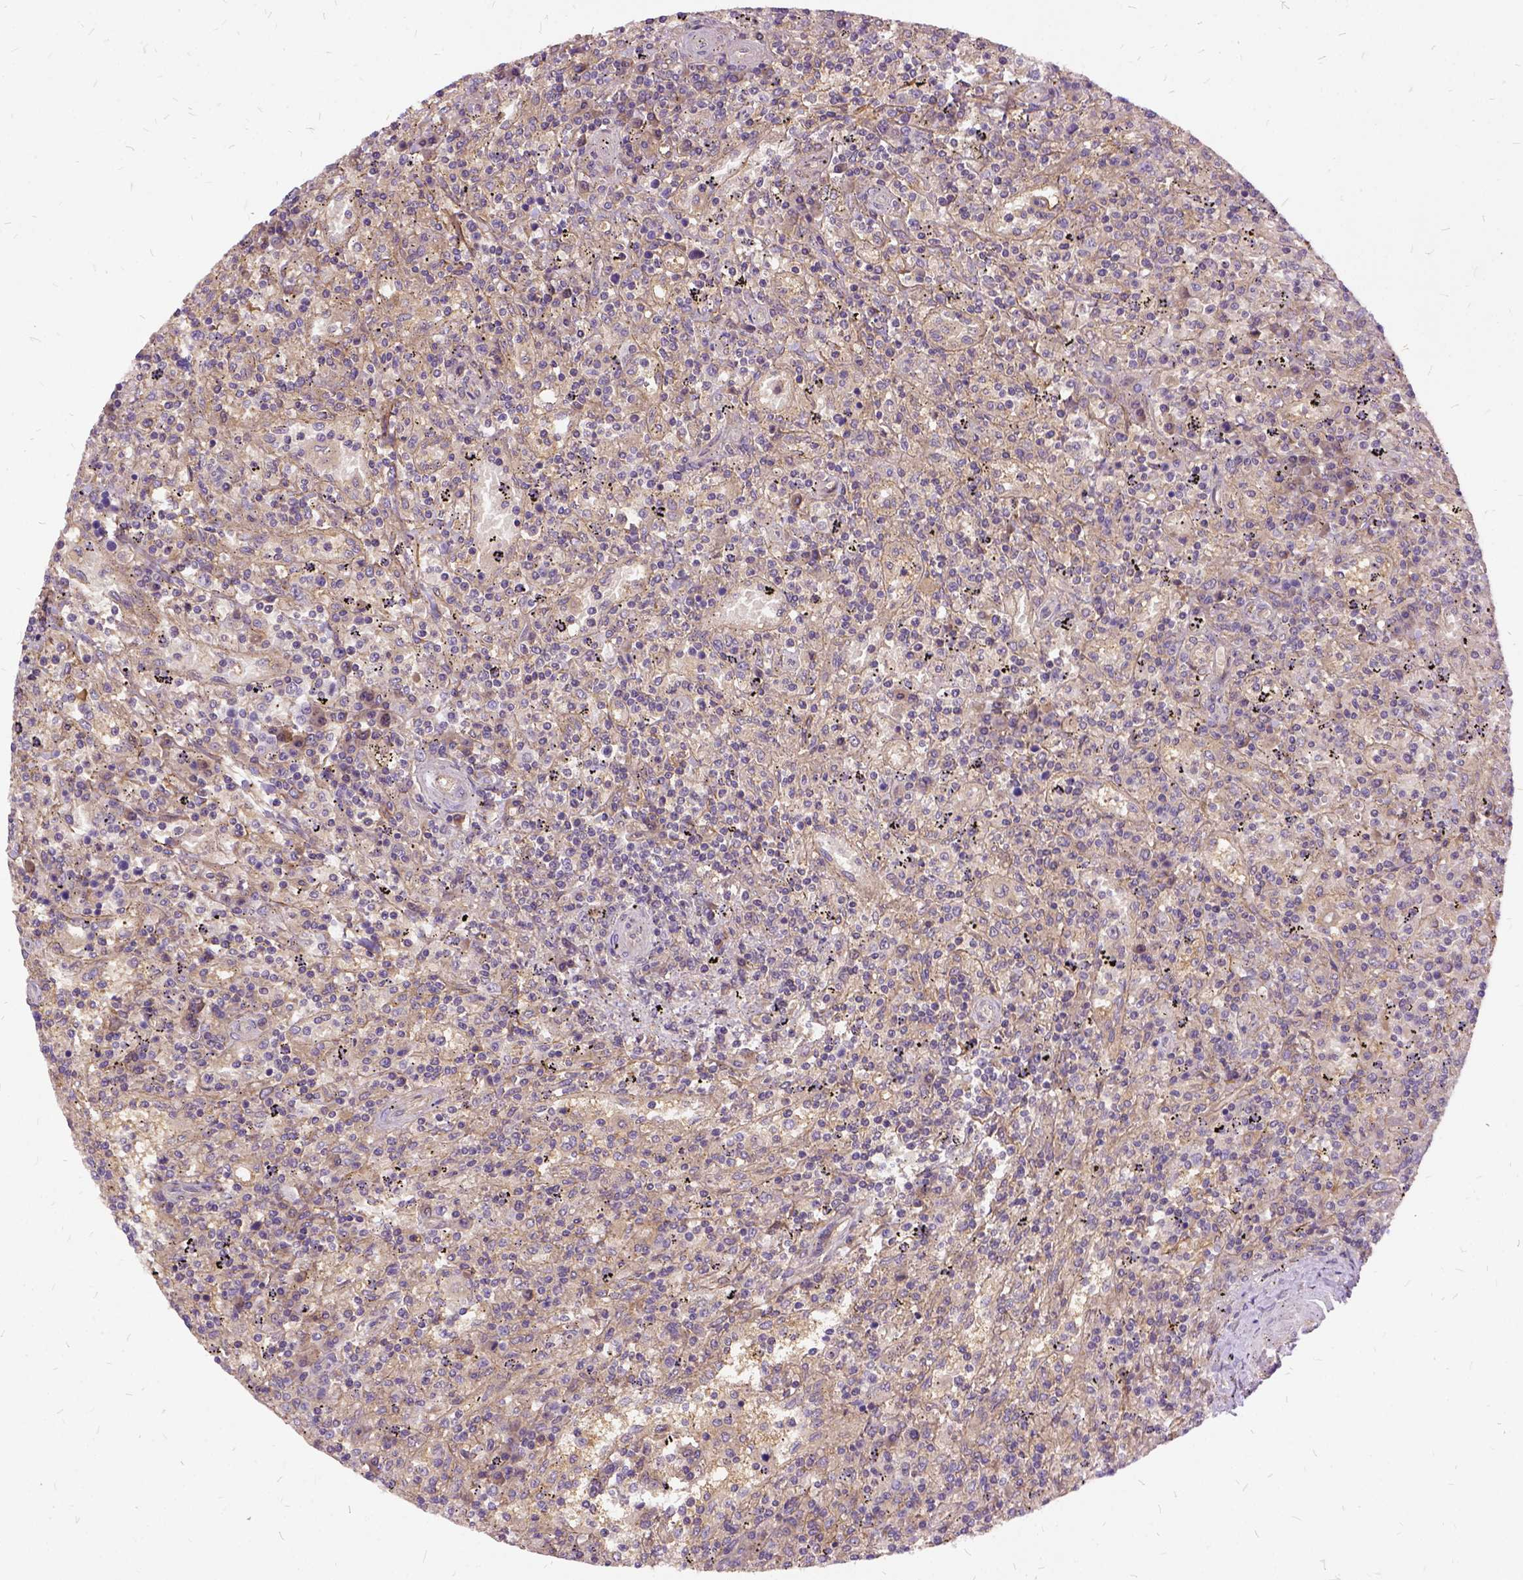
{"staining": {"intensity": "weak", "quantity": ">75%", "location": "cytoplasmic/membranous"}, "tissue": "lymphoma", "cell_type": "Tumor cells", "image_type": "cancer", "snomed": [{"axis": "morphology", "description": "Malignant lymphoma, non-Hodgkin's type, Low grade"}, {"axis": "topography", "description": "Spleen"}], "caption": "Immunohistochemistry of lymphoma exhibits low levels of weak cytoplasmic/membranous expression in about >75% of tumor cells.", "gene": "ILRUN", "patient": {"sex": "male", "age": 62}}